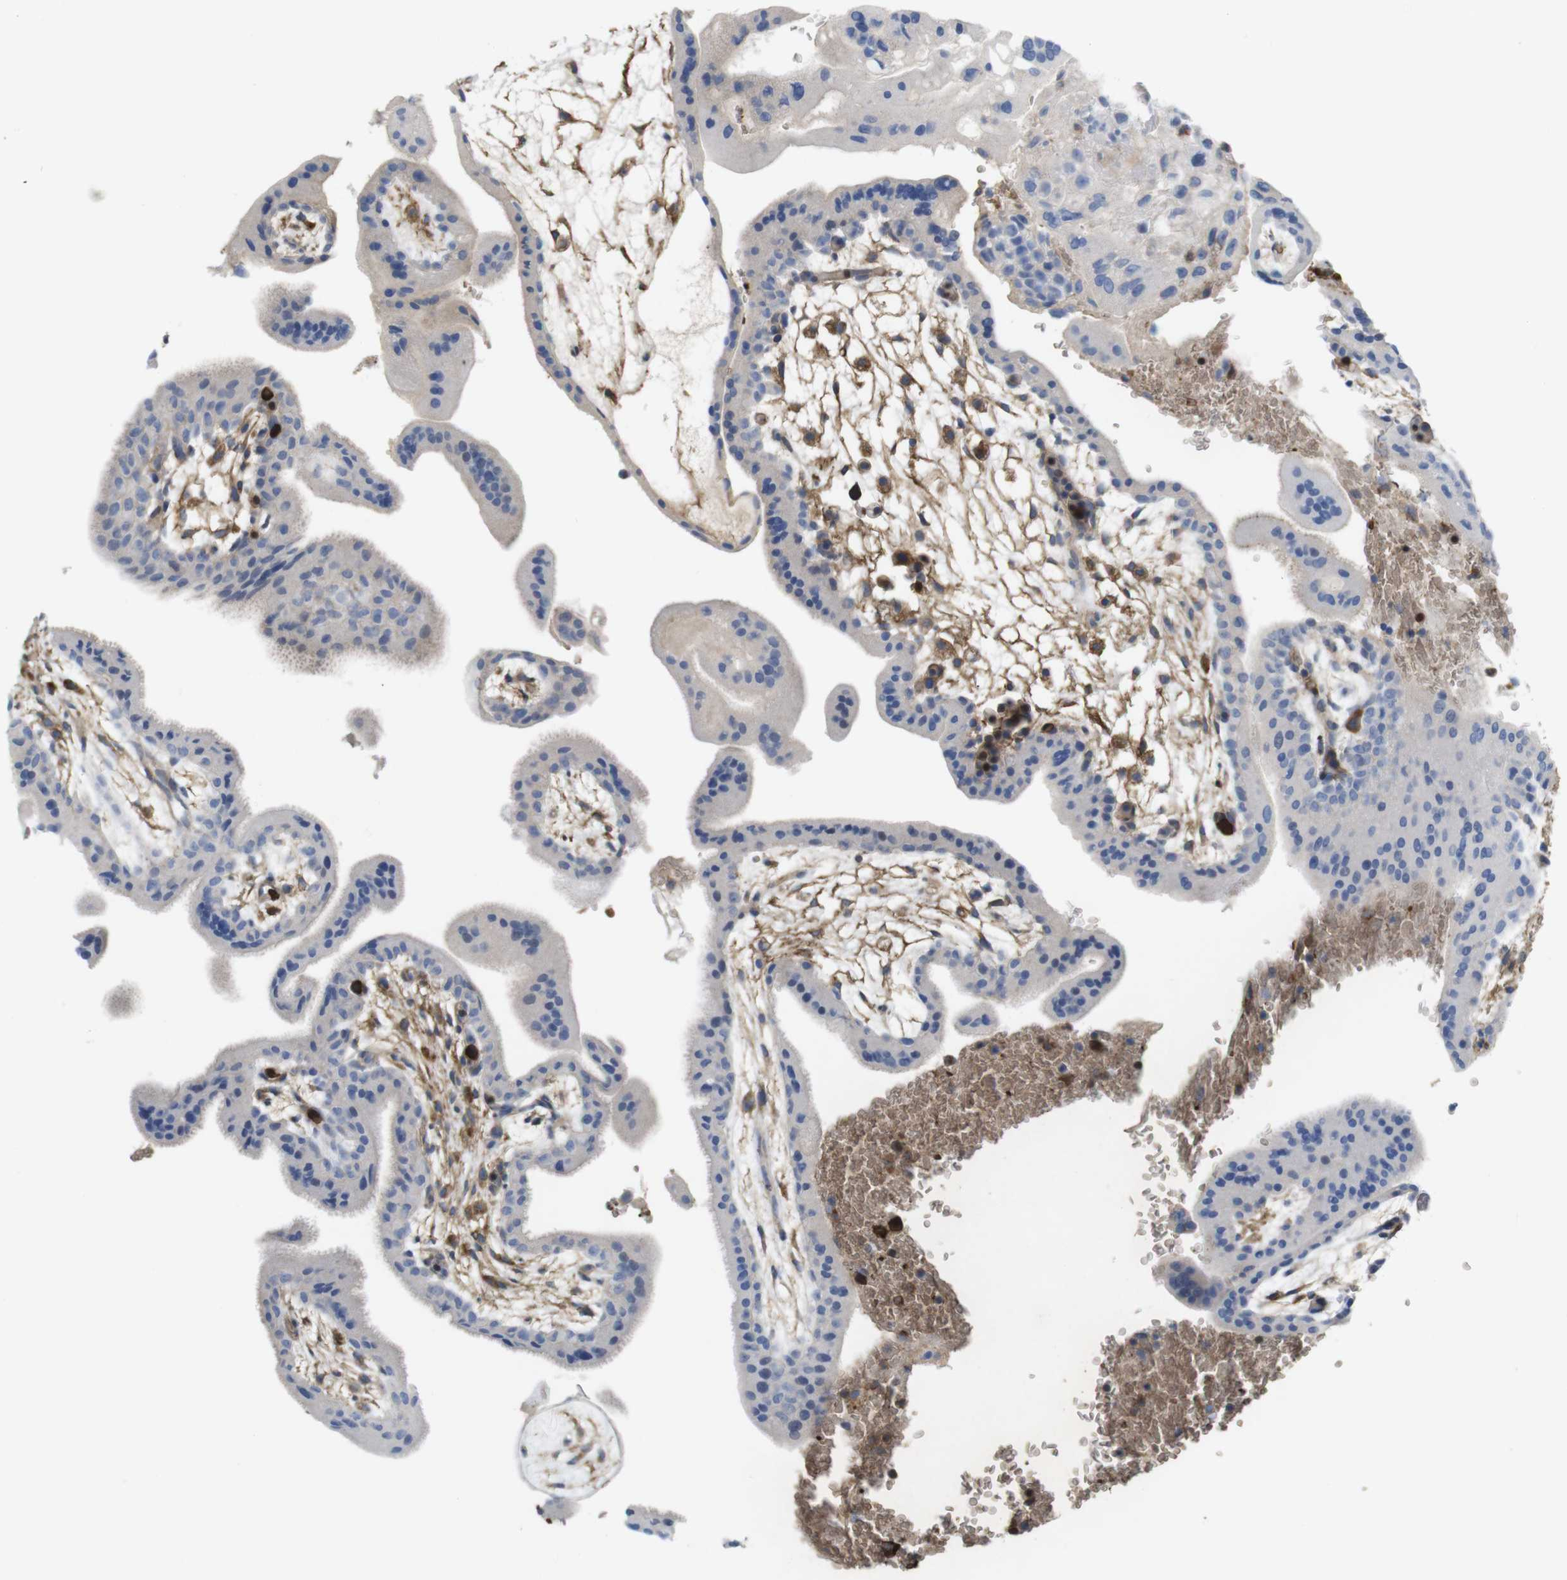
{"staining": {"intensity": "moderate", "quantity": "25%-75%", "location": "cytoplasmic/membranous"}, "tissue": "placenta", "cell_type": "Decidual cells", "image_type": "normal", "snomed": [{"axis": "morphology", "description": "Normal tissue, NOS"}, {"axis": "topography", "description": "Placenta"}], "caption": "Immunohistochemical staining of normal human placenta reveals medium levels of moderate cytoplasmic/membranous expression in about 25%-75% of decidual cells.", "gene": "CYBRD1", "patient": {"sex": "female", "age": 35}}